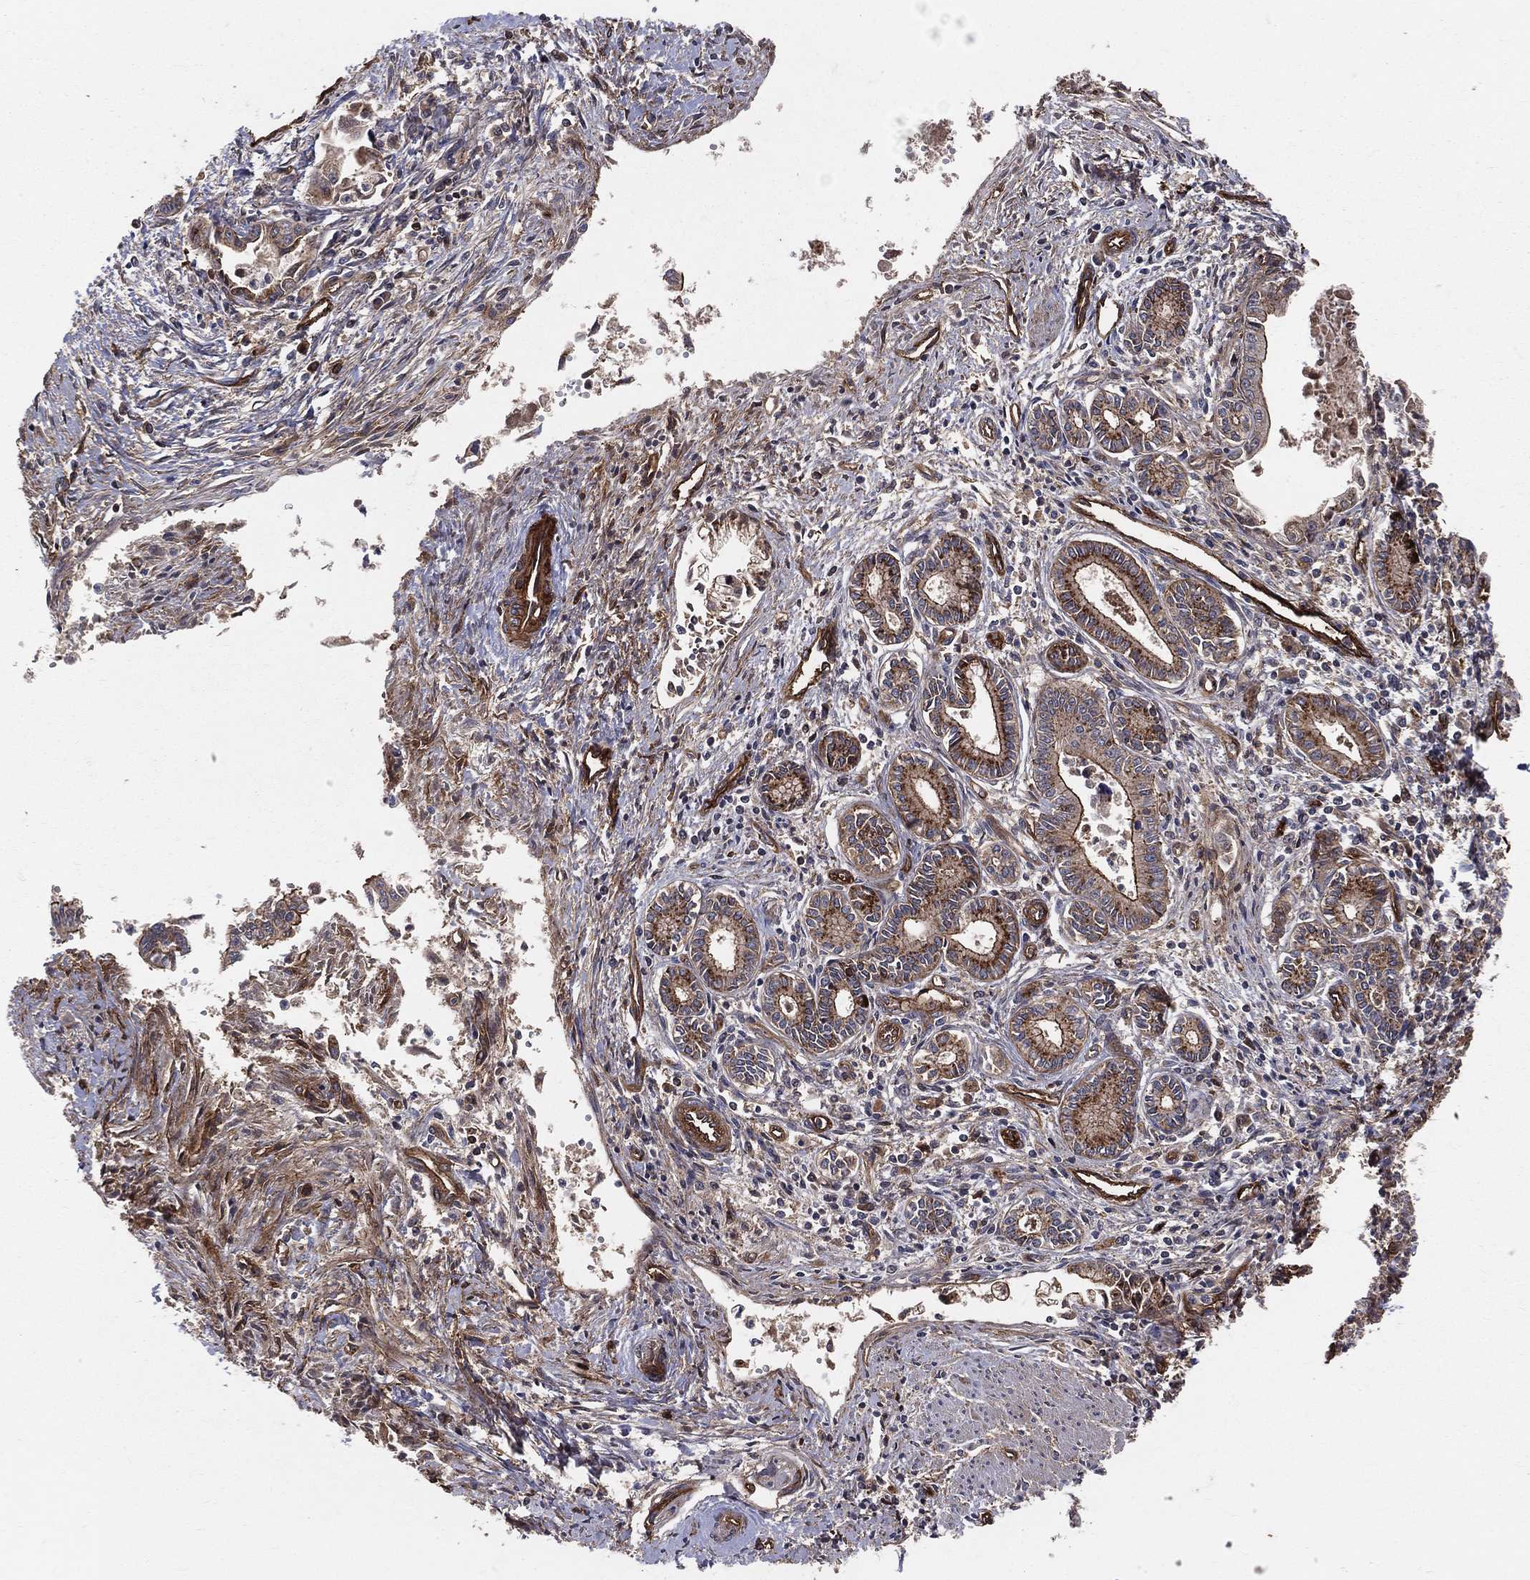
{"staining": {"intensity": "strong", "quantity": "25%-75%", "location": "cytoplasmic/membranous"}, "tissue": "pancreatic cancer", "cell_type": "Tumor cells", "image_type": "cancer", "snomed": [{"axis": "morphology", "description": "Adenocarcinoma, NOS"}, {"axis": "topography", "description": "Pancreas"}], "caption": "This is an image of IHC staining of pancreatic cancer (adenocarcinoma), which shows strong expression in the cytoplasmic/membranous of tumor cells.", "gene": "ENTPD1", "patient": {"sex": "female", "age": 65}}